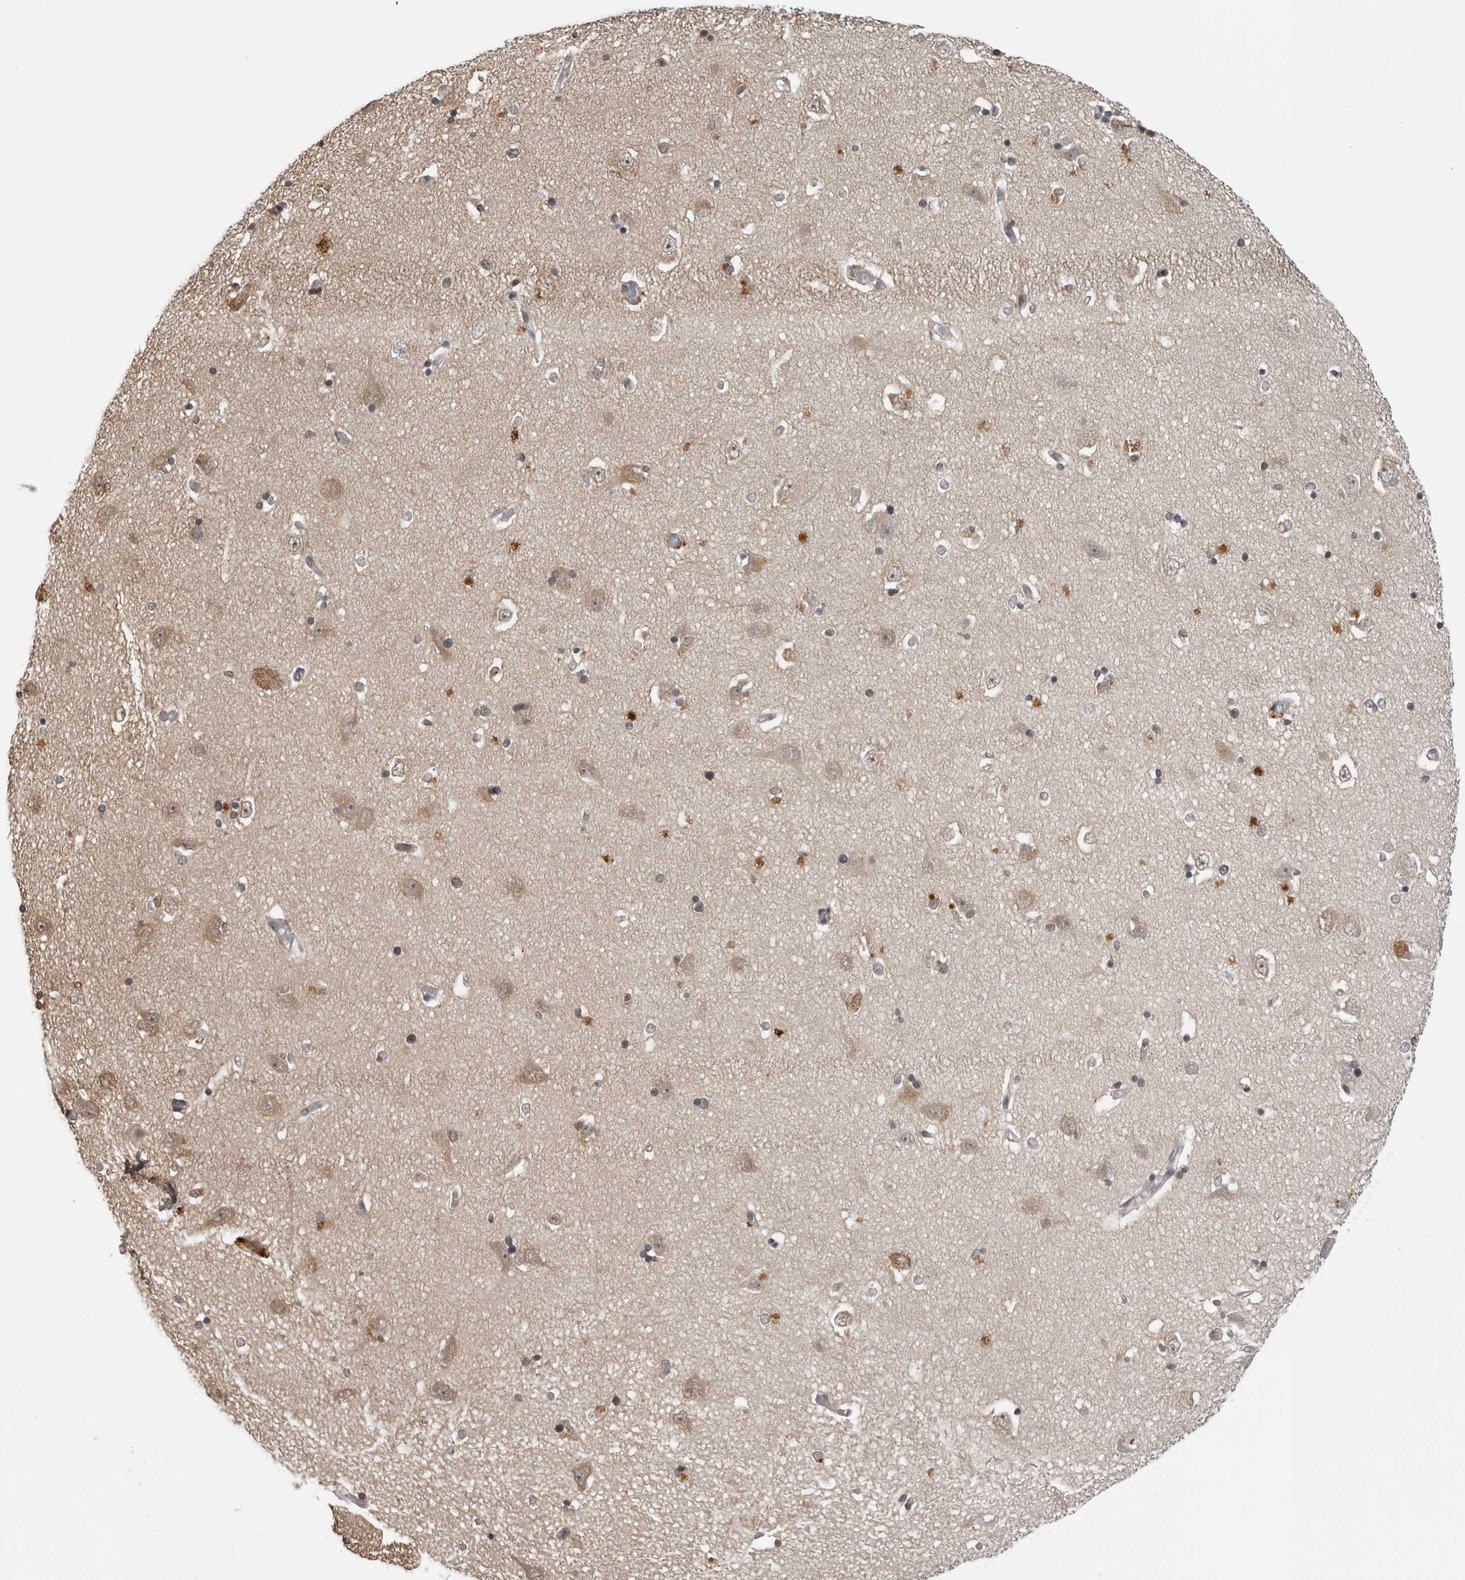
{"staining": {"intensity": "weak", "quantity": "<25%", "location": "nuclear"}, "tissue": "hippocampus", "cell_type": "Glial cells", "image_type": "normal", "snomed": [{"axis": "morphology", "description": "Normal tissue, NOS"}, {"axis": "topography", "description": "Hippocampus"}], "caption": "Micrograph shows no significant protein positivity in glial cells of normal hippocampus.", "gene": "MAF", "patient": {"sex": "male", "age": 45}}